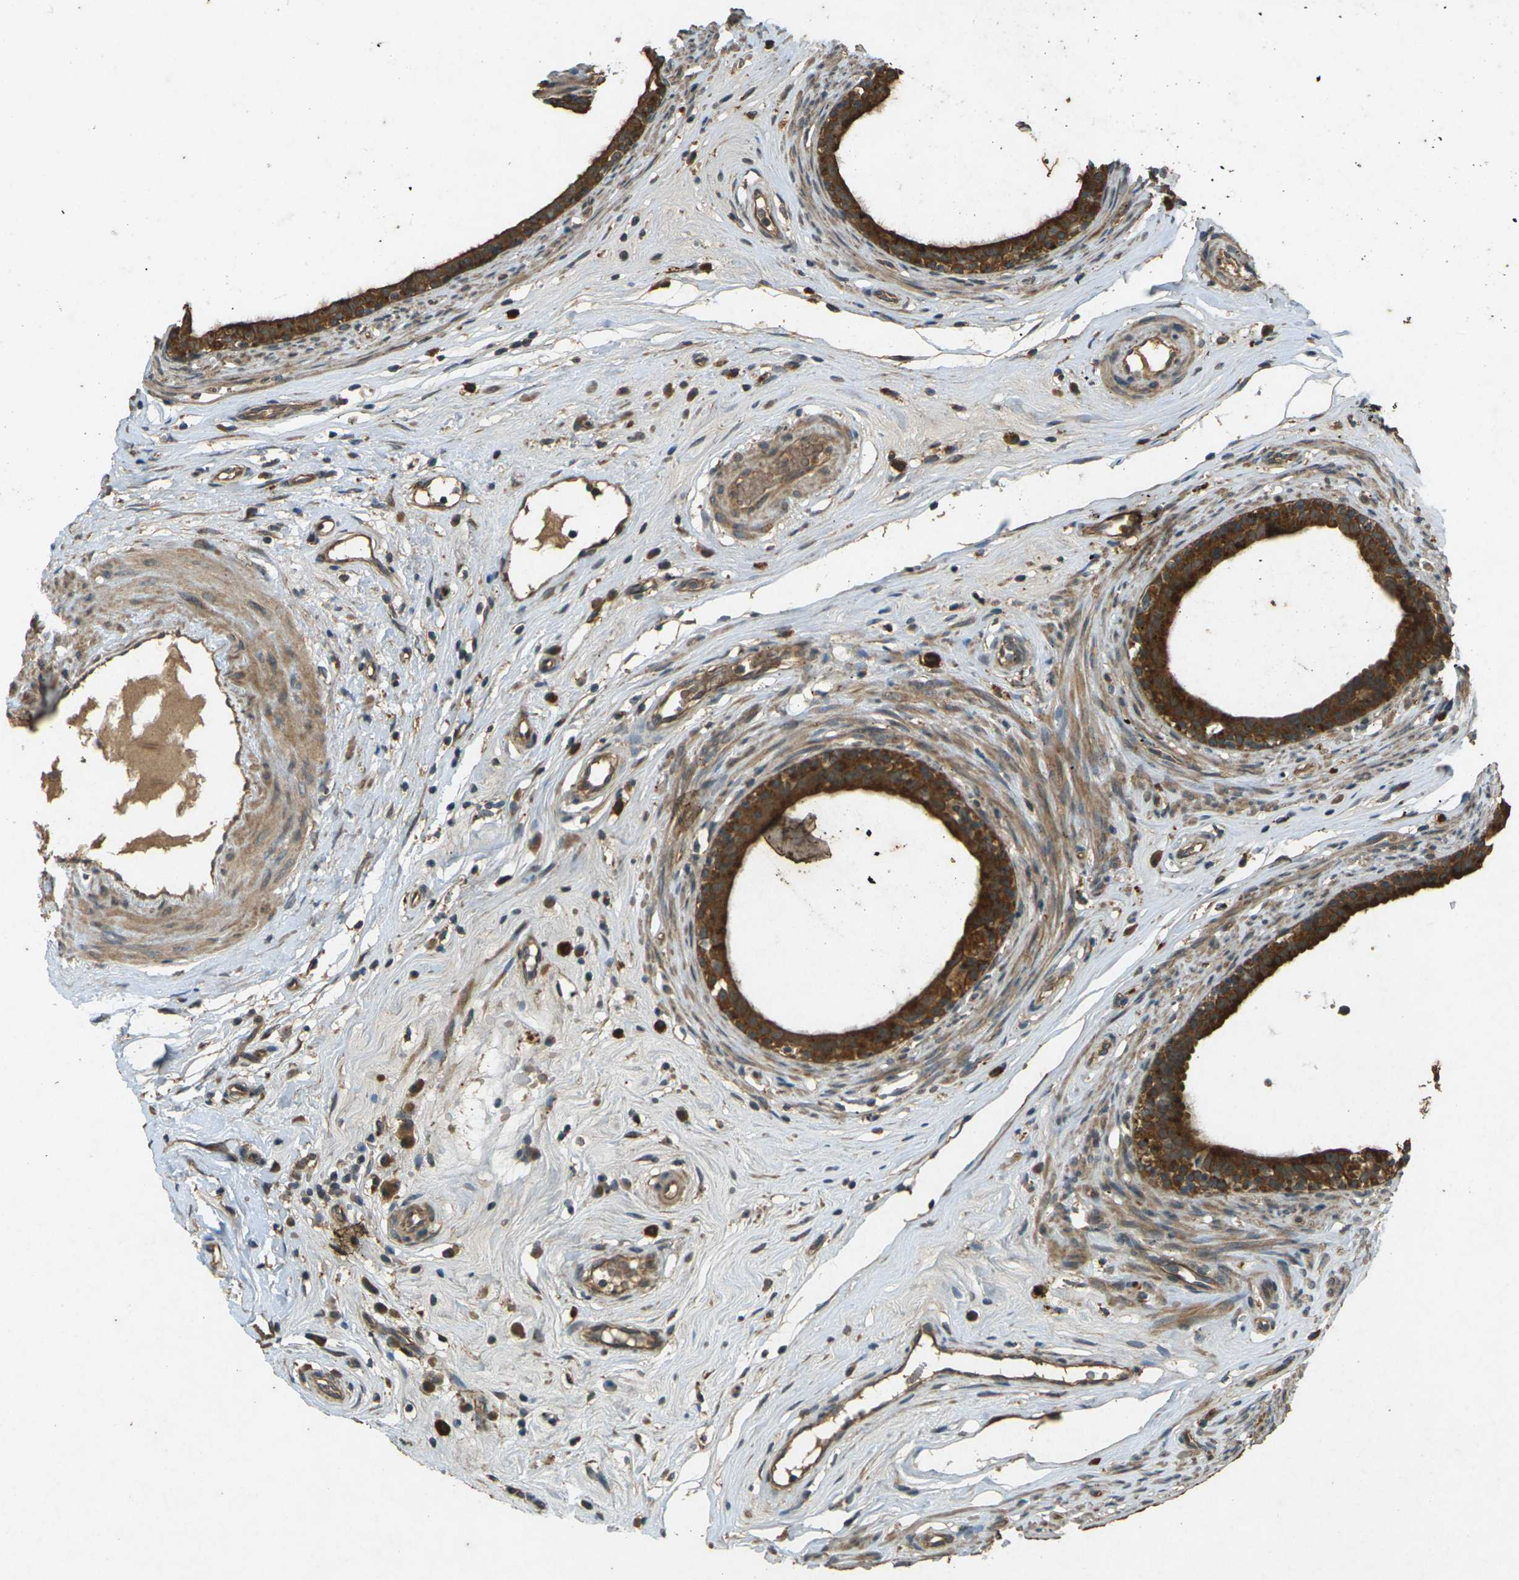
{"staining": {"intensity": "strong", "quantity": ">75%", "location": "cytoplasmic/membranous"}, "tissue": "epididymis", "cell_type": "Glandular cells", "image_type": "normal", "snomed": [{"axis": "morphology", "description": "Normal tissue, NOS"}, {"axis": "morphology", "description": "Inflammation, NOS"}, {"axis": "topography", "description": "Epididymis"}], "caption": "Unremarkable epididymis reveals strong cytoplasmic/membranous positivity in about >75% of glandular cells, visualized by immunohistochemistry. (Brightfield microscopy of DAB IHC at high magnification).", "gene": "TAP1", "patient": {"sex": "male", "age": 84}}